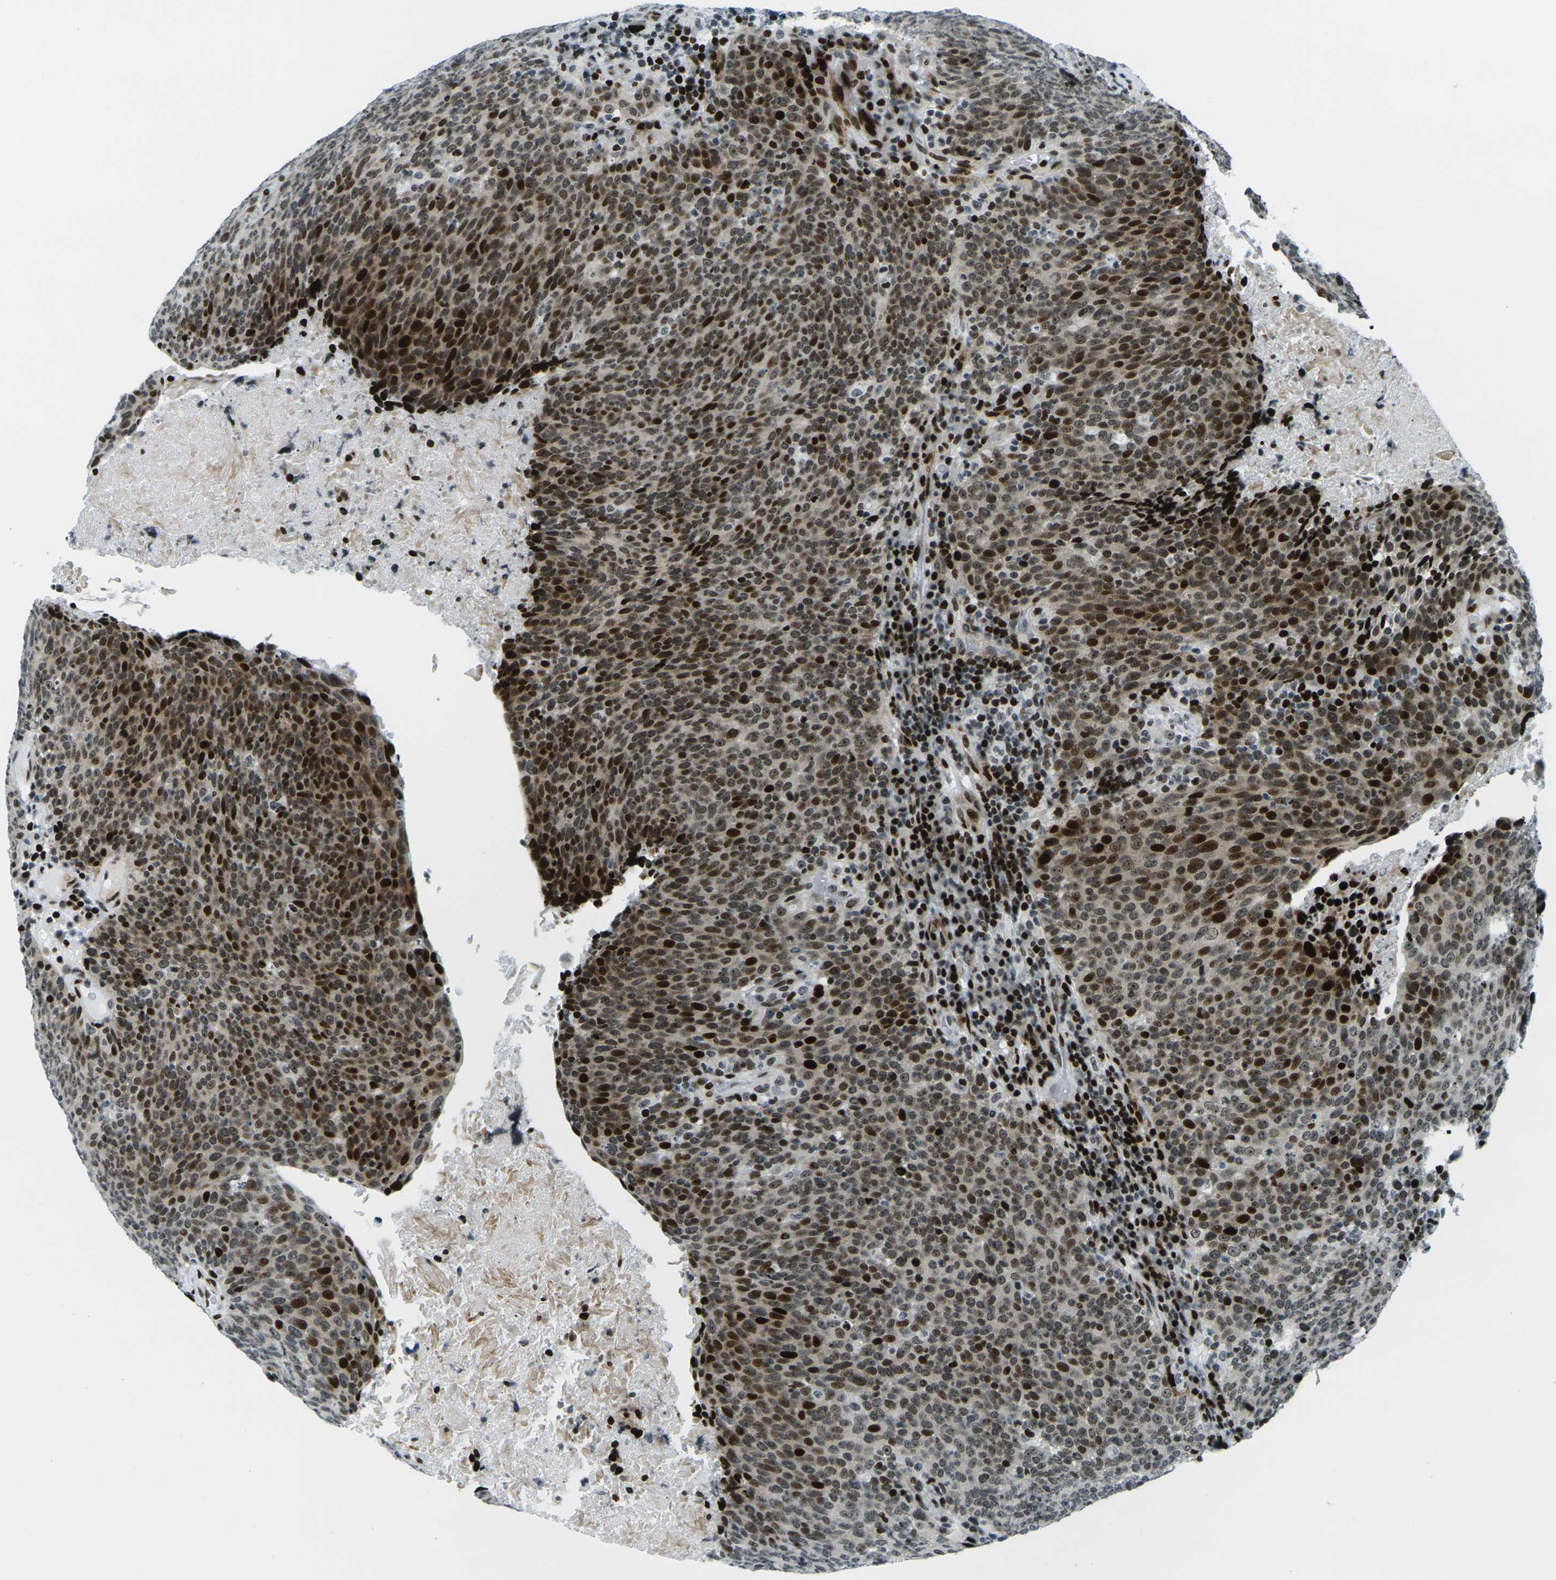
{"staining": {"intensity": "strong", "quantity": ">75%", "location": "nuclear"}, "tissue": "head and neck cancer", "cell_type": "Tumor cells", "image_type": "cancer", "snomed": [{"axis": "morphology", "description": "Squamous cell carcinoma, NOS"}, {"axis": "morphology", "description": "Squamous cell carcinoma, metastatic, NOS"}, {"axis": "topography", "description": "Lymph node"}, {"axis": "topography", "description": "Head-Neck"}], "caption": "This is an image of IHC staining of head and neck cancer (squamous cell carcinoma), which shows strong staining in the nuclear of tumor cells.", "gene": "H3-3A", "patient": {"sex": "male", "age": 62}}